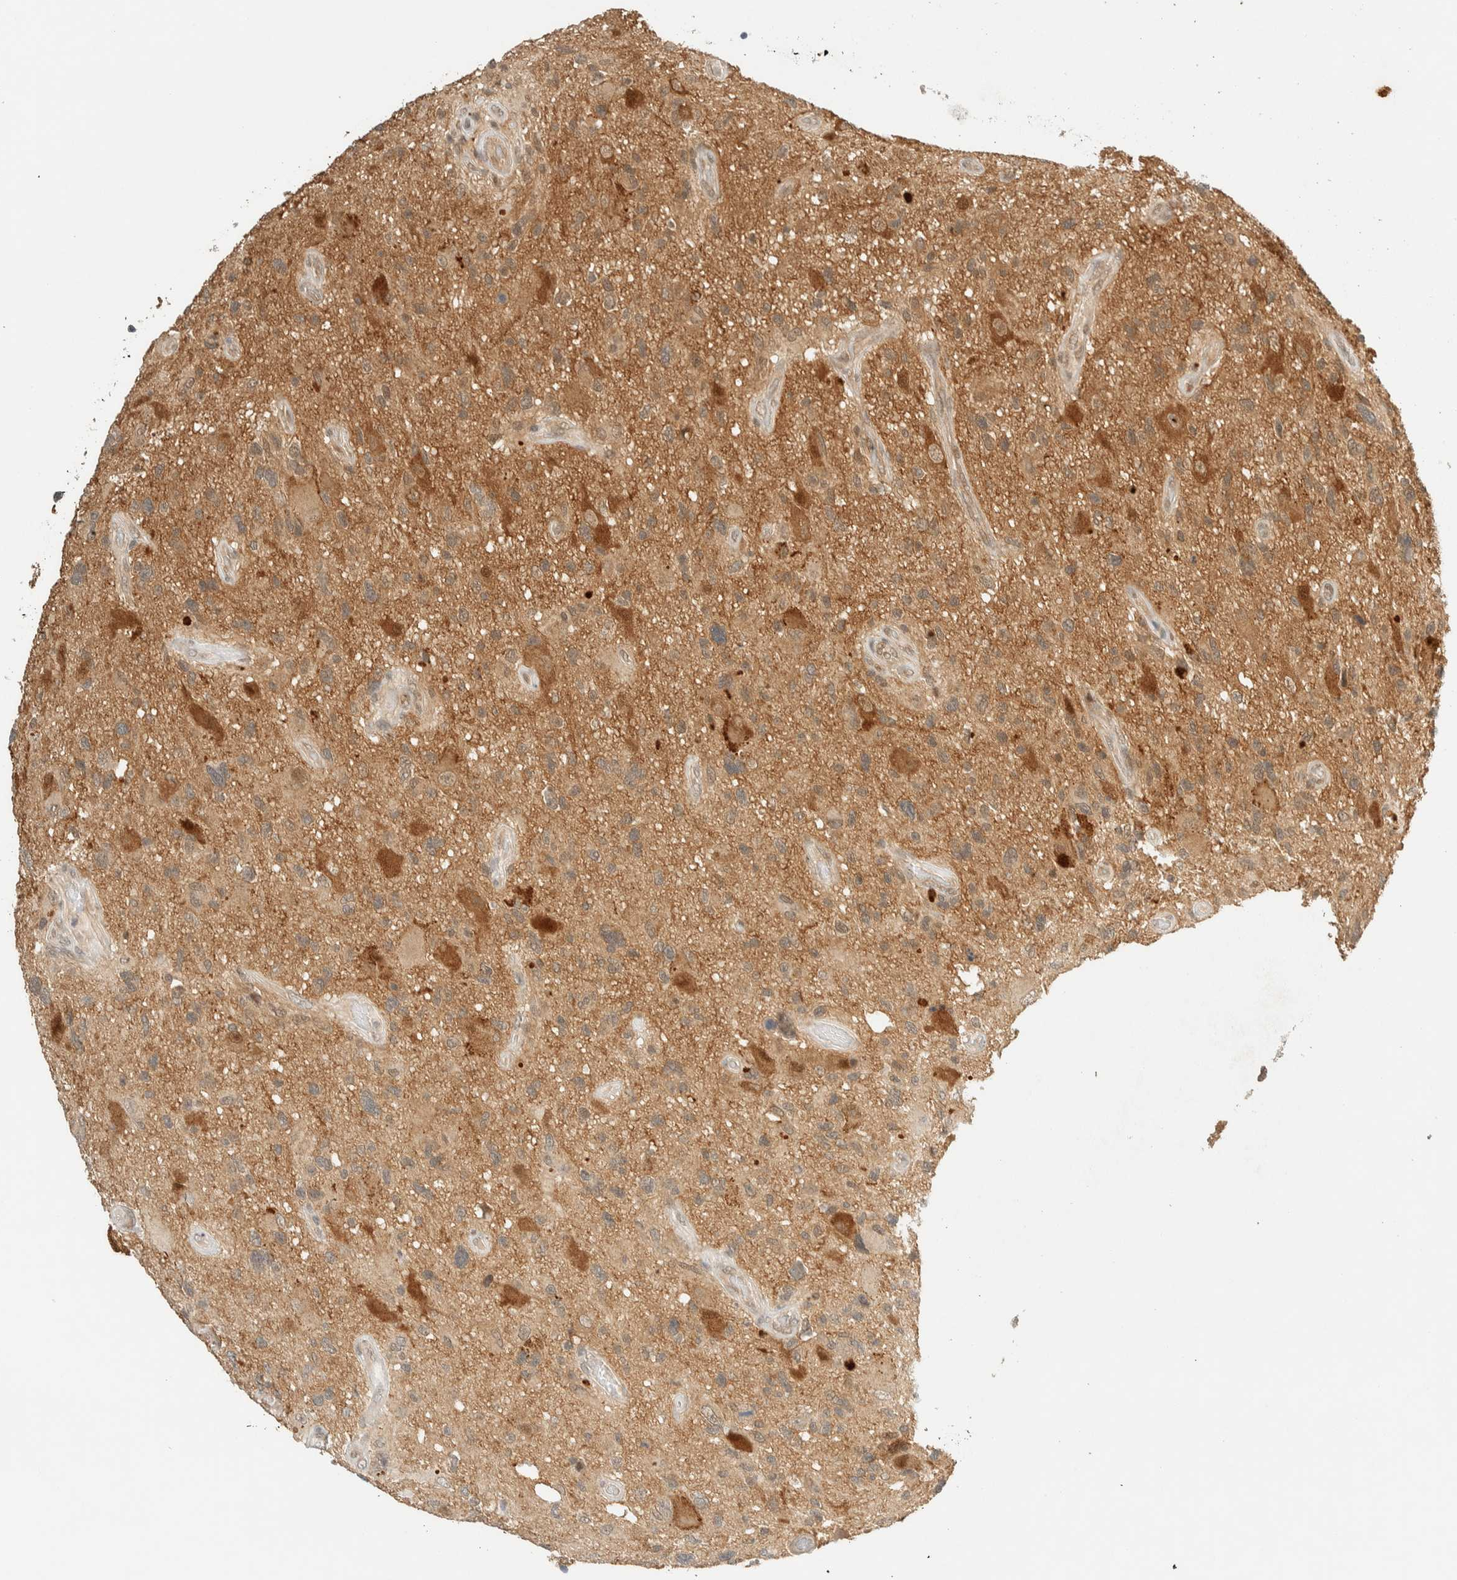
{"staining": {"intensity": "moderate", "quantity": ">75%", "location": "cytoplasmic/membranous,nuclear"}, "tissue": "glioma", "cell_type": "Tumor cells", "image_type": "cancer", "snomed": [{"axis": "morphology", "description": "Glioma, malignant, High grade"}, {"axis": "topography", "description": "Brain"}], "caption": "Glioma stained with a protein marker shows moderate staining in tumor cells.", "gene": "KIFAP3", "patient": {"sex": "male", "age": 33}}